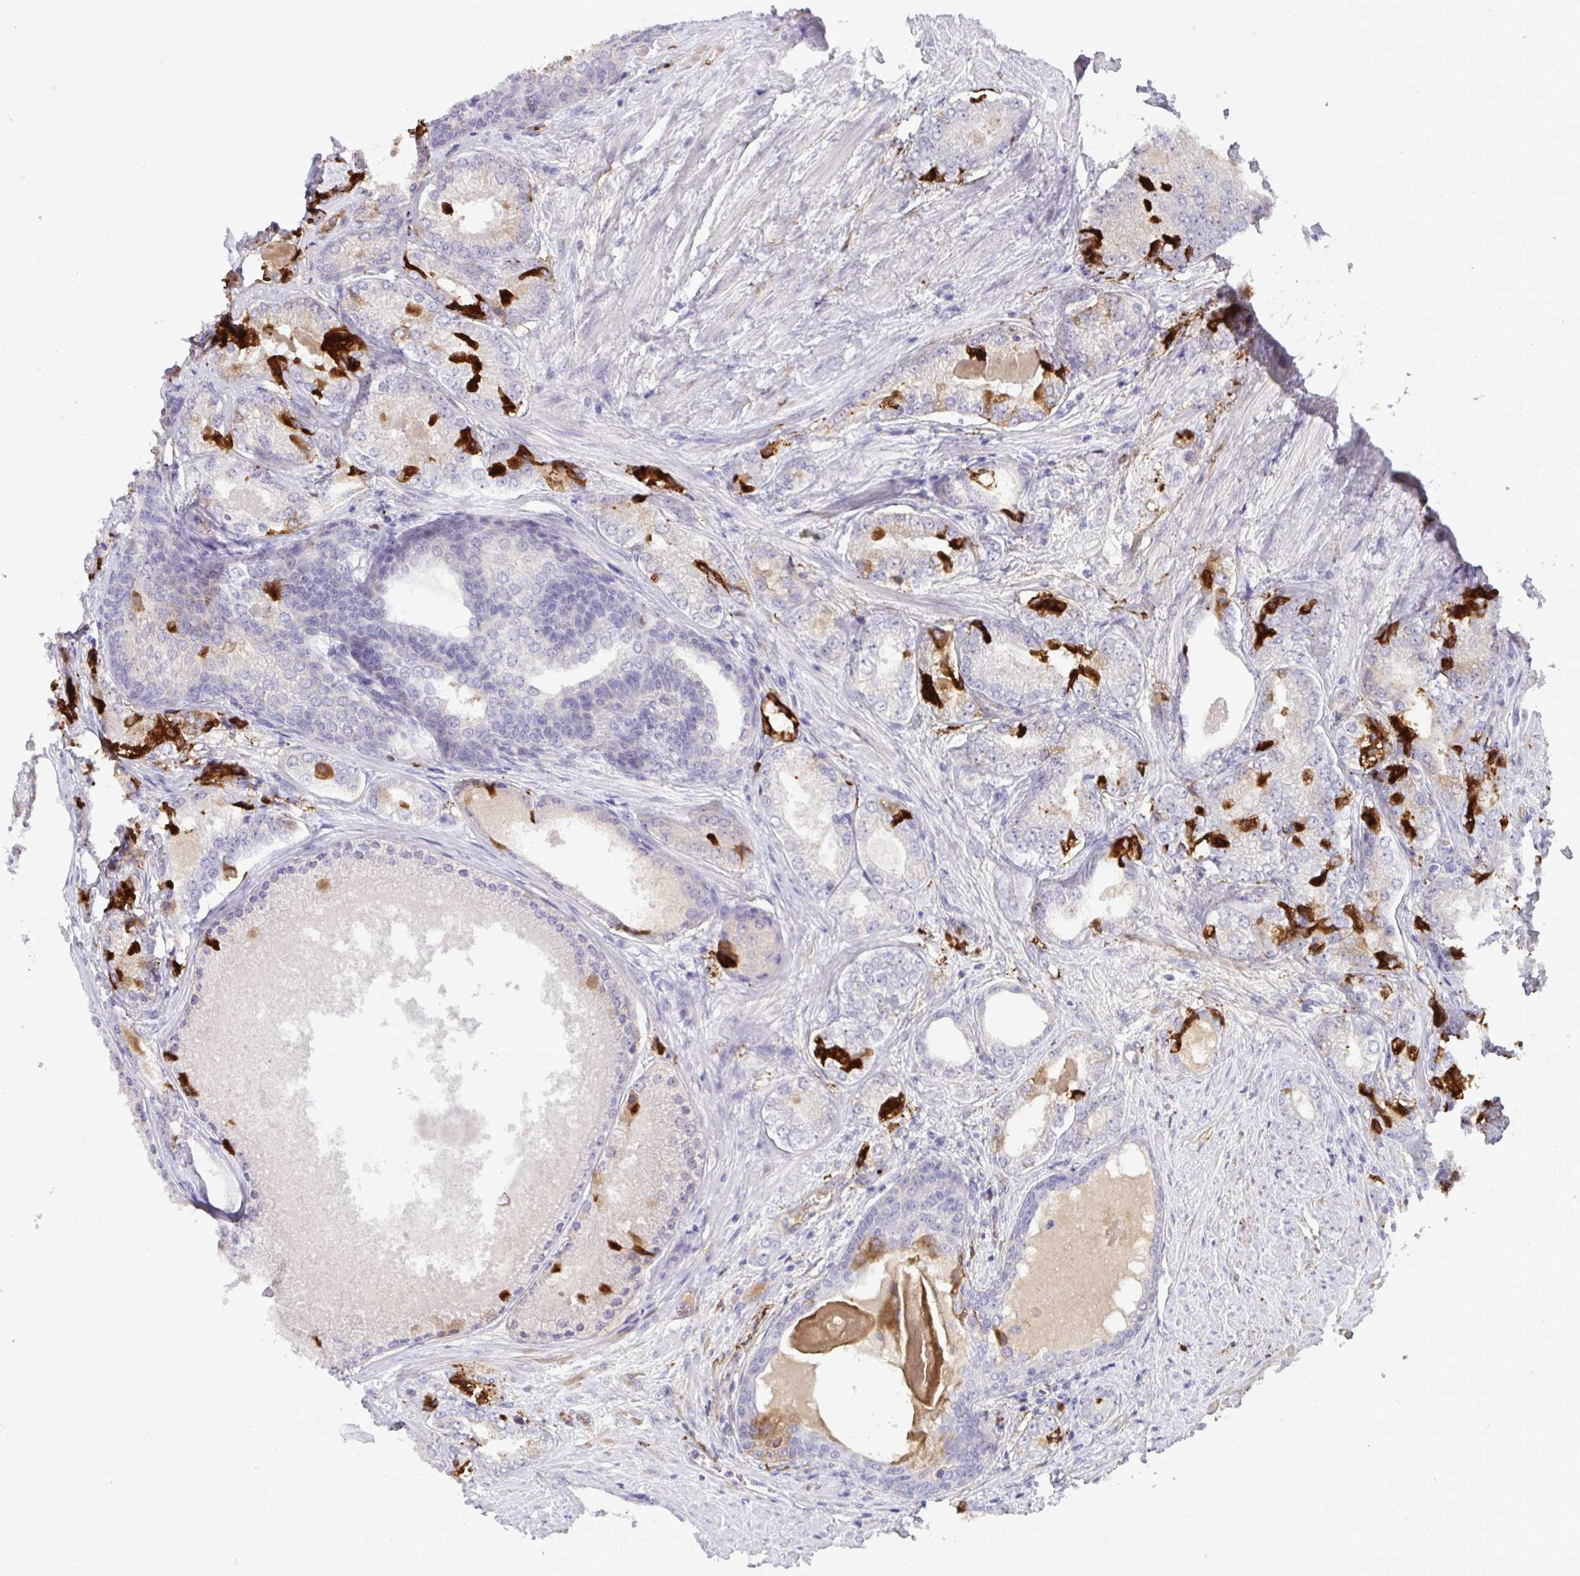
{"staining": {"intensity": "strong", "quantity": "<25%", "location": "cytoplasmic/membranous"}, "tissue": "prostate cancer", "cell_type": "Tumor cells", "image_type": "cancer", "snomed": [{"axis": "morphology", "description": "Adenocarcinoma, NOS"}, {"axis": "morphology", "description": "Adenocarcinoma, Low grade"}, {"axis": "topography", "description": "Prostate"}], "caption": "A photomicrograph showing strong cytoplasmic/membranous positivity in approximately <25% of tumor cells in adenocarcinoma (low-grade) (prostate), as visualized by brown immunohistochemical staining.", "gene": "F2", "patient": {"sex": "male", "age": 68}}